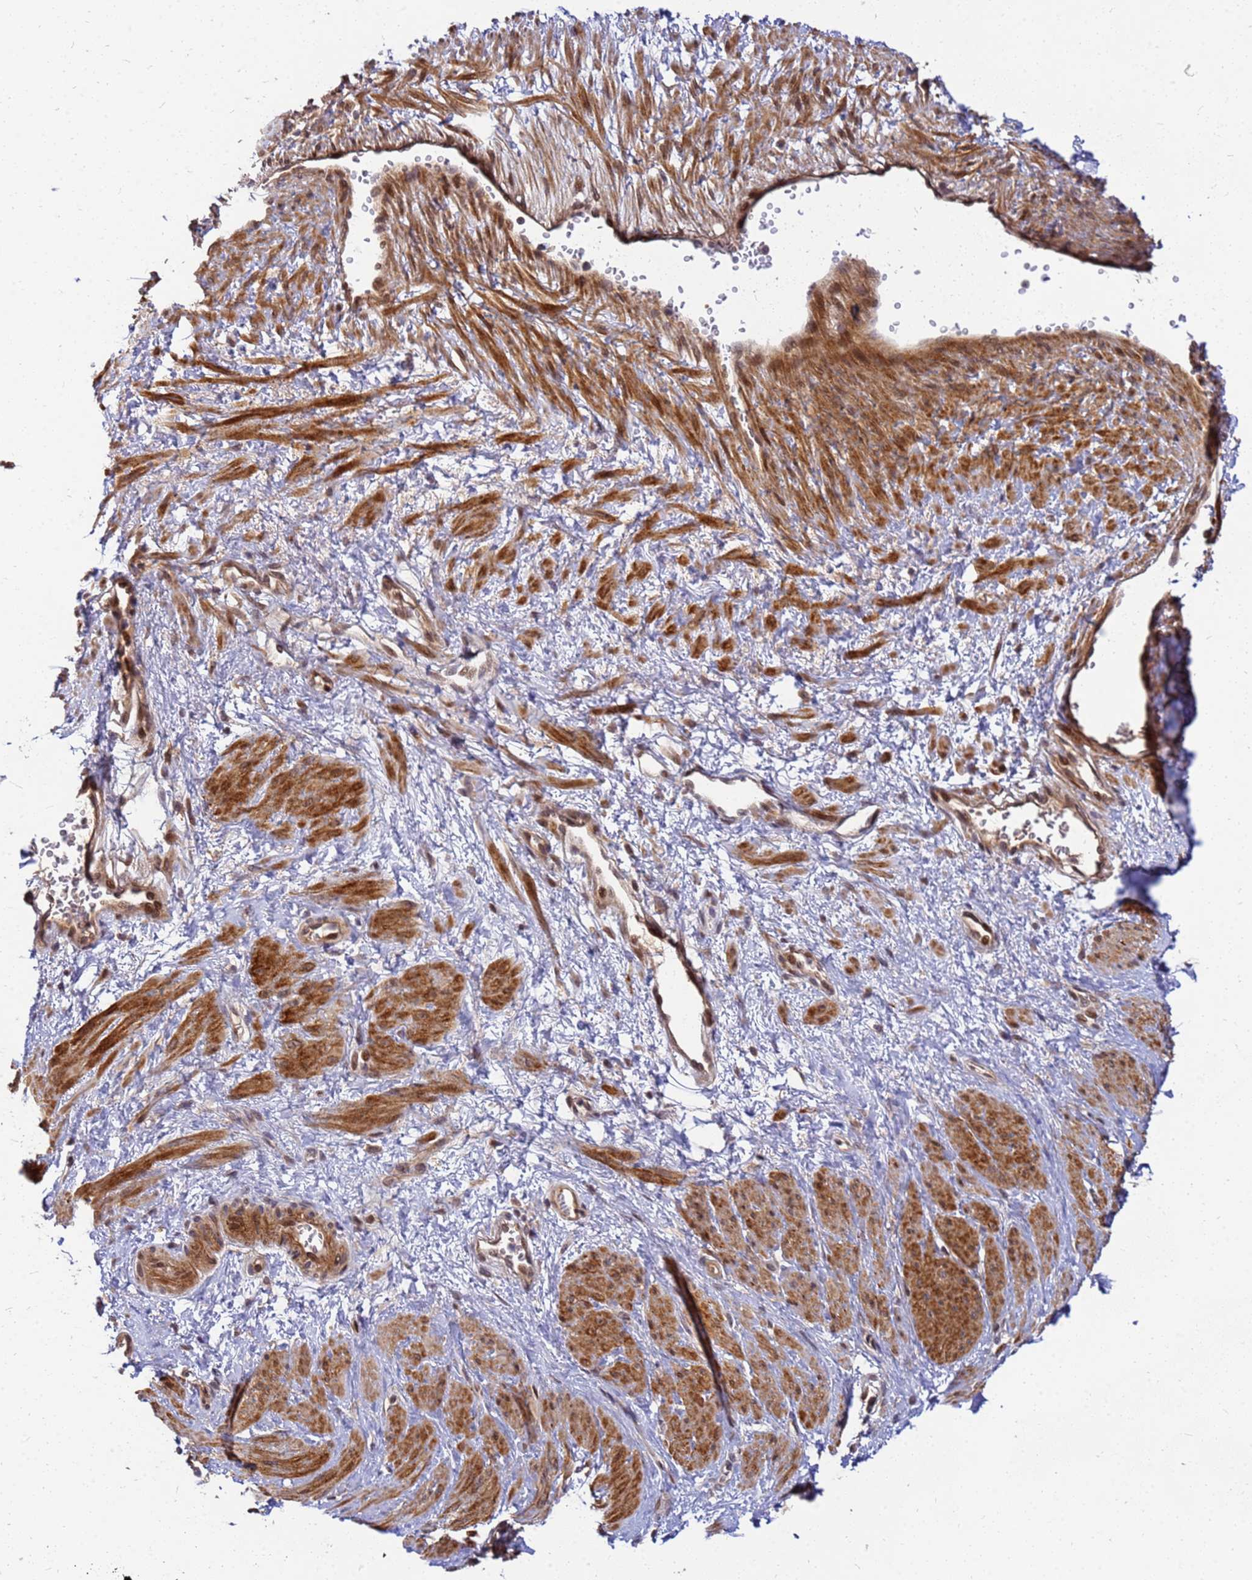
{"staining": {"intensity": "strong", "quantity": "25%-75%", "location": "cytoplasmic/membranous"}, "tissue": "smooth muscle", "cell_type": "Smooth muscle cells", "image_type": "normal", "snomed": [{"axis": "morphology", "description": "Normal tissue, NOS"}, {"axis": "topography", "description": "Smooth muscle"}, {"axis": "topography", "description": "Uterus"}], "caption": "Immunohistochemical staining of unremarkable human smooth muscle shows high levels of strong cytoplasmic/membranous expression in about 25%-75% of smooth muscle cells.", "gene": "DUS4L", "patient": {"sex": "female", "age": 39}}